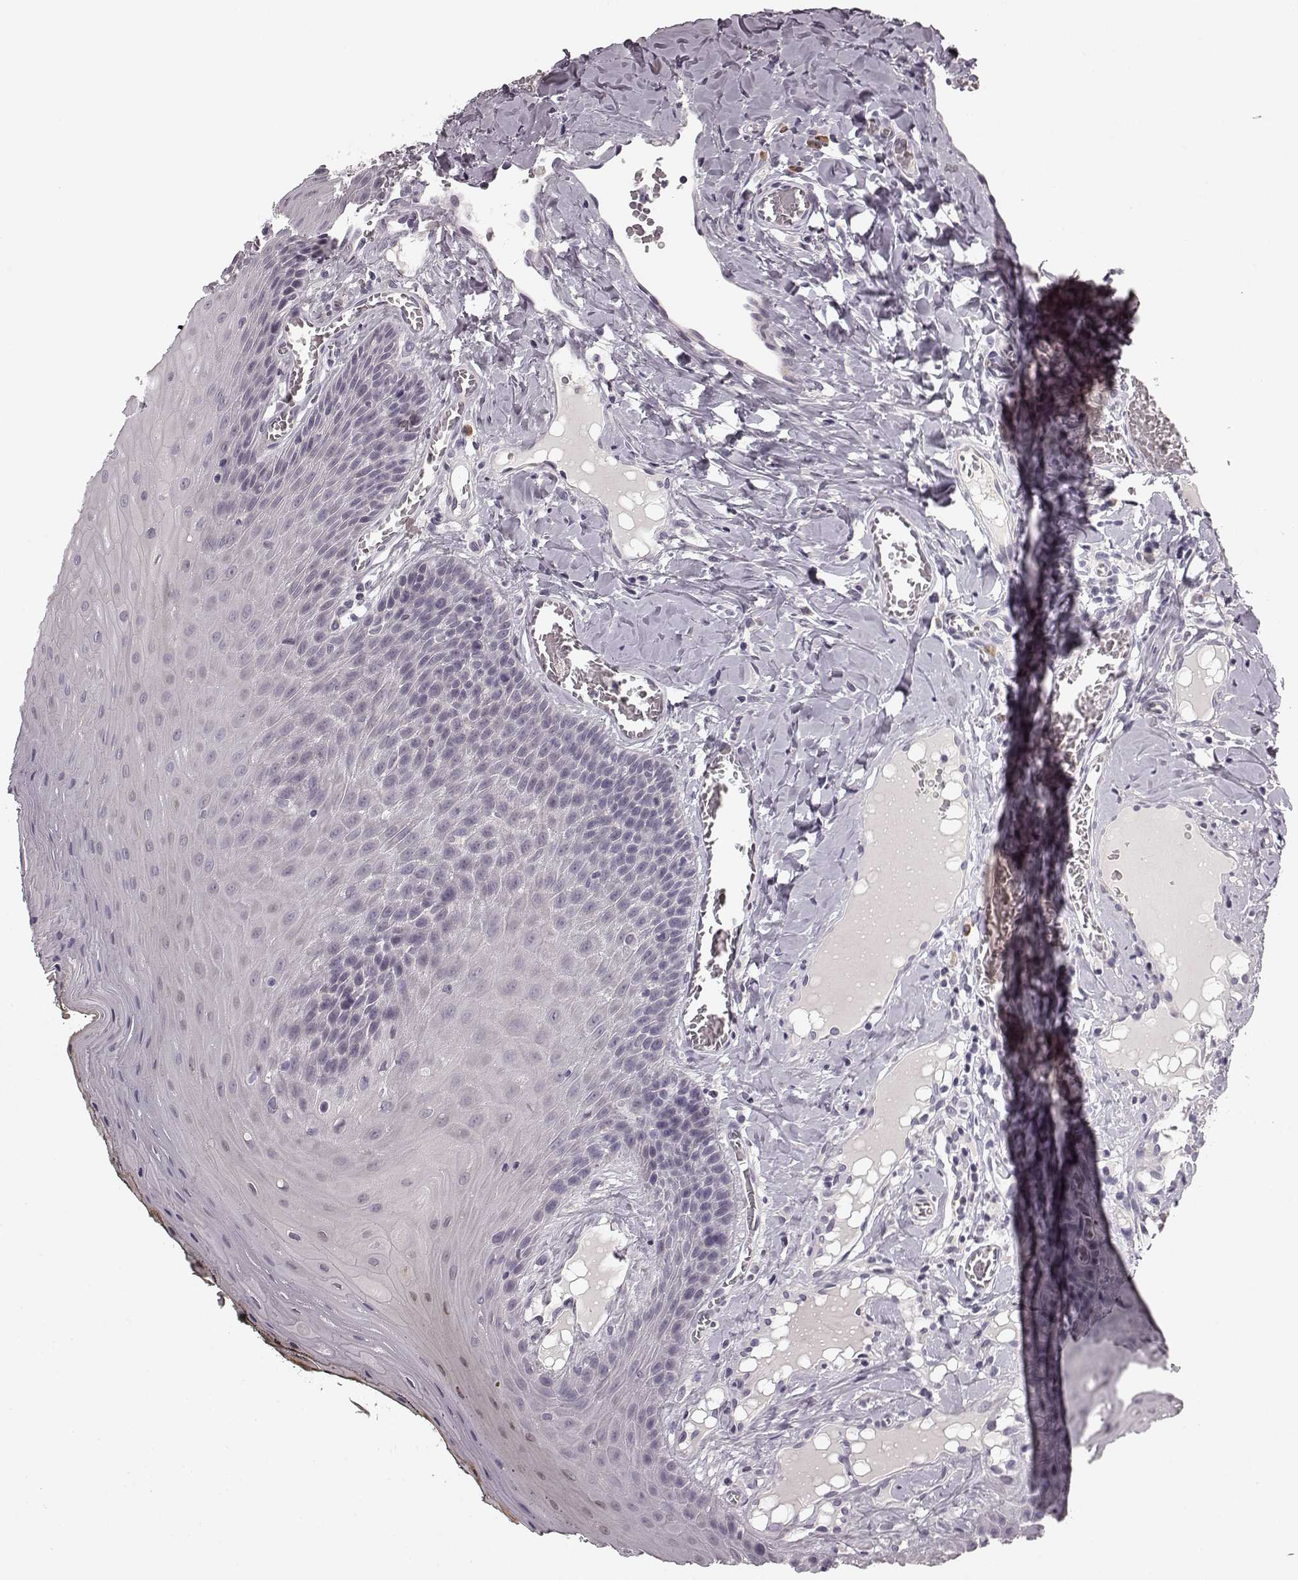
{"staining": {"intensity": "negative", "quantity": "none", "location": "none"}, "tissue": "oral mucosa", "cell_type": "Squamous epithelial cells", "image_type": "normal", "snomed": [{"axis": "morphology", "description": "Normal tissue, NOS"}, {"axis": "topography", "description": "Oral tissue"}], "caption": "DAB immunohistochemical staining of normal human oral mucosa exhibits no significant expression in squamous epithelial cells. (DAB (3,3'-diaminobenzidine) immunohistochemistry (IHC), high magnification).", "gene": "FAM234B", "patient": {"sex": "male", "age": 9}}